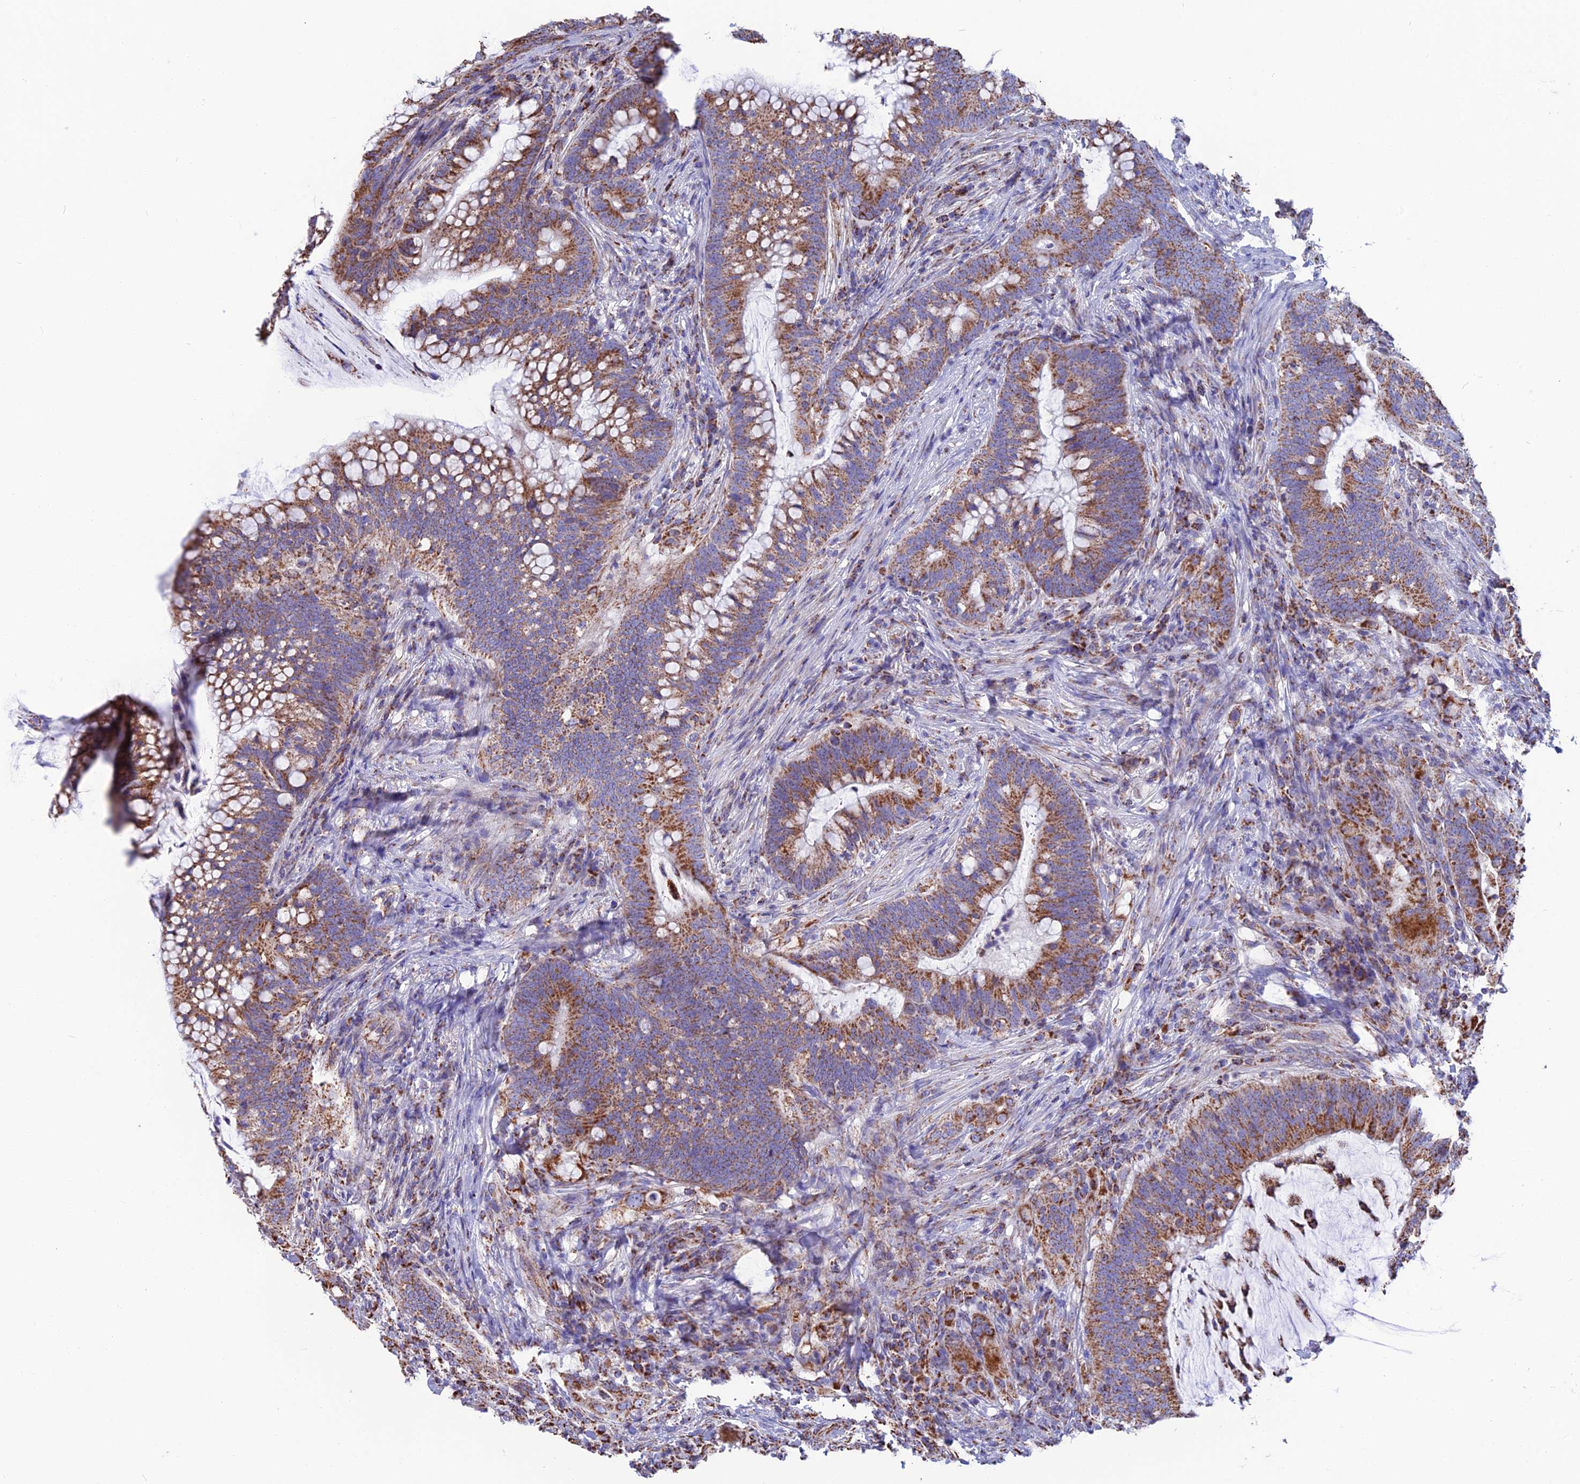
{"staining": {"intensity": "moderate", "quantity": ">75%", "location": "cytoplasmic/membranous"}, "tissue": "colorectal cancer", "cell_type": "Tumor cells", "image_type": "cancer", "snomed": [{"axis": "morphology", "description": "Adenocarcinoma, NOS"}, {"axis": "topography", "description": "Colon"}], "caption": "Immunohistochemistry image of human adenocarcinoma (colorectal) stained for a protein (brown), which exhibits medium levels of moderate cytoplasmic/membranous positivity in approximately >75% of tumor cells.", "gene": "CS", "patient": {"sex": "female", "age": 66}}